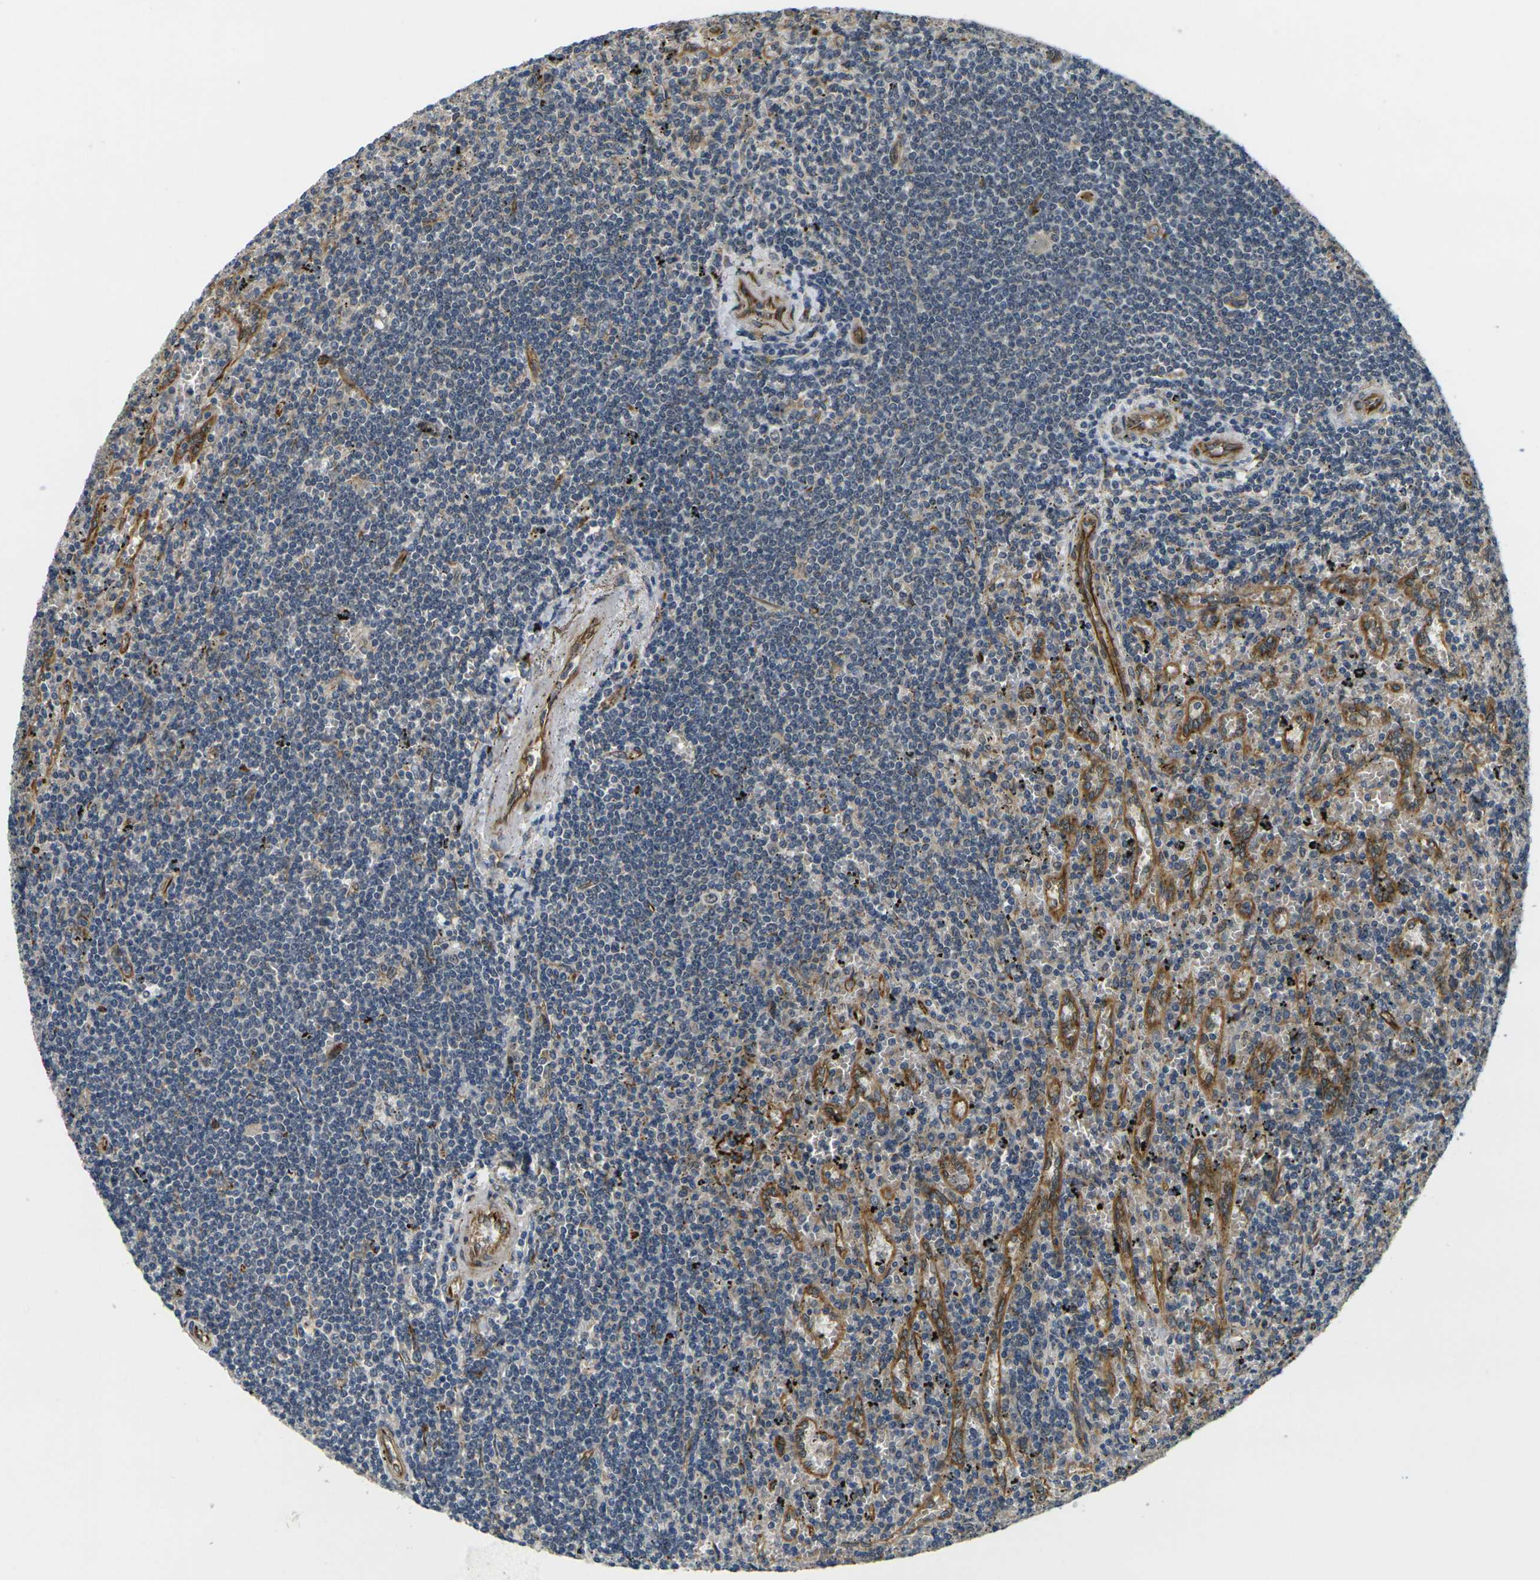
{"staining": {"intensity": "moderate", "quantity": "<25%", "location": "cytoplasmic/membranous"}, "tissue": "lymphoma", "cell_type": "Tumor cells", "image_type": "cancer", "snomed": [{"axis": "morphology", "description": "Malignant lymphoma, non-Hodgkin's type, Low grade"}, {"axis": "topography", "description": "Spleen"}], "caption": "The image reveals staining of low-grade malignant lymphoma, non-Hodgkin's type, revealing moderate cytoplasmic/membranous protein expression (brown color) within tumor cells. The protein of interest is stained brown, and the nuclei are stained in blue (DAB (3,3'-diaminobenzidine) IHC with brightfield microscopy, high magnification).", "gene": "FUT11", "patient": {"sex": "male", "age": 76}}